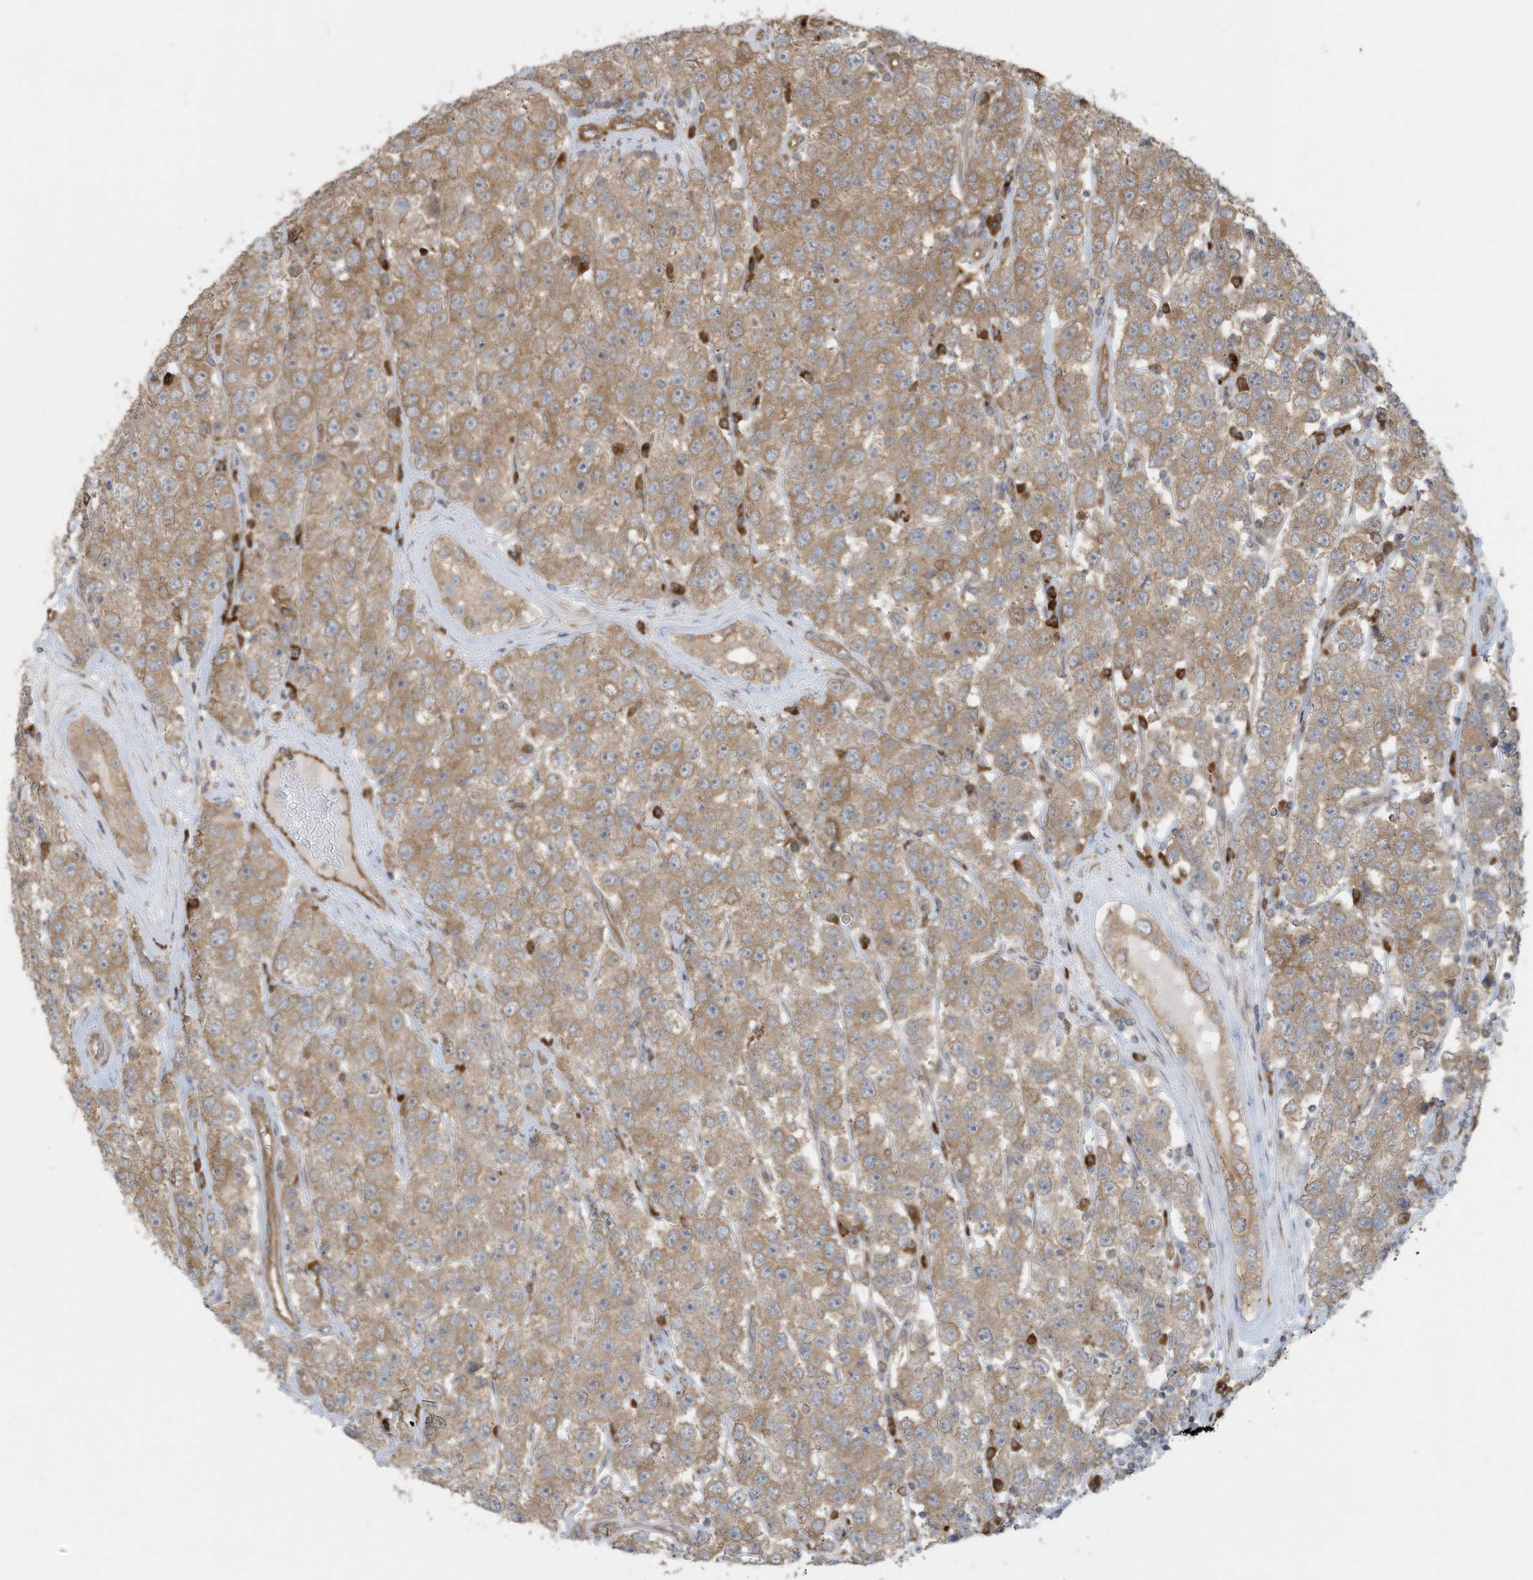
{"staining": {"intensity": "moderate", "quantity": ">75%", "location": "cytoplasmic/membranous"}, "tissue": "testis cancer", "cell_type": "Tumor cells", "image_type": "cancer", "snomed": [{"axis": "morphology", "description": "Seminoma, NOS"}, {"axis": "topography", "description": "Testis"}], "caption": "Protein analysis of testis cancer (seminoma) tissue reveals moderate cytoplasmic/membranous expression in approximately >75% of tumor cells.", "gene": "USE1", "patient": {"sex": "male", "age": 28}}